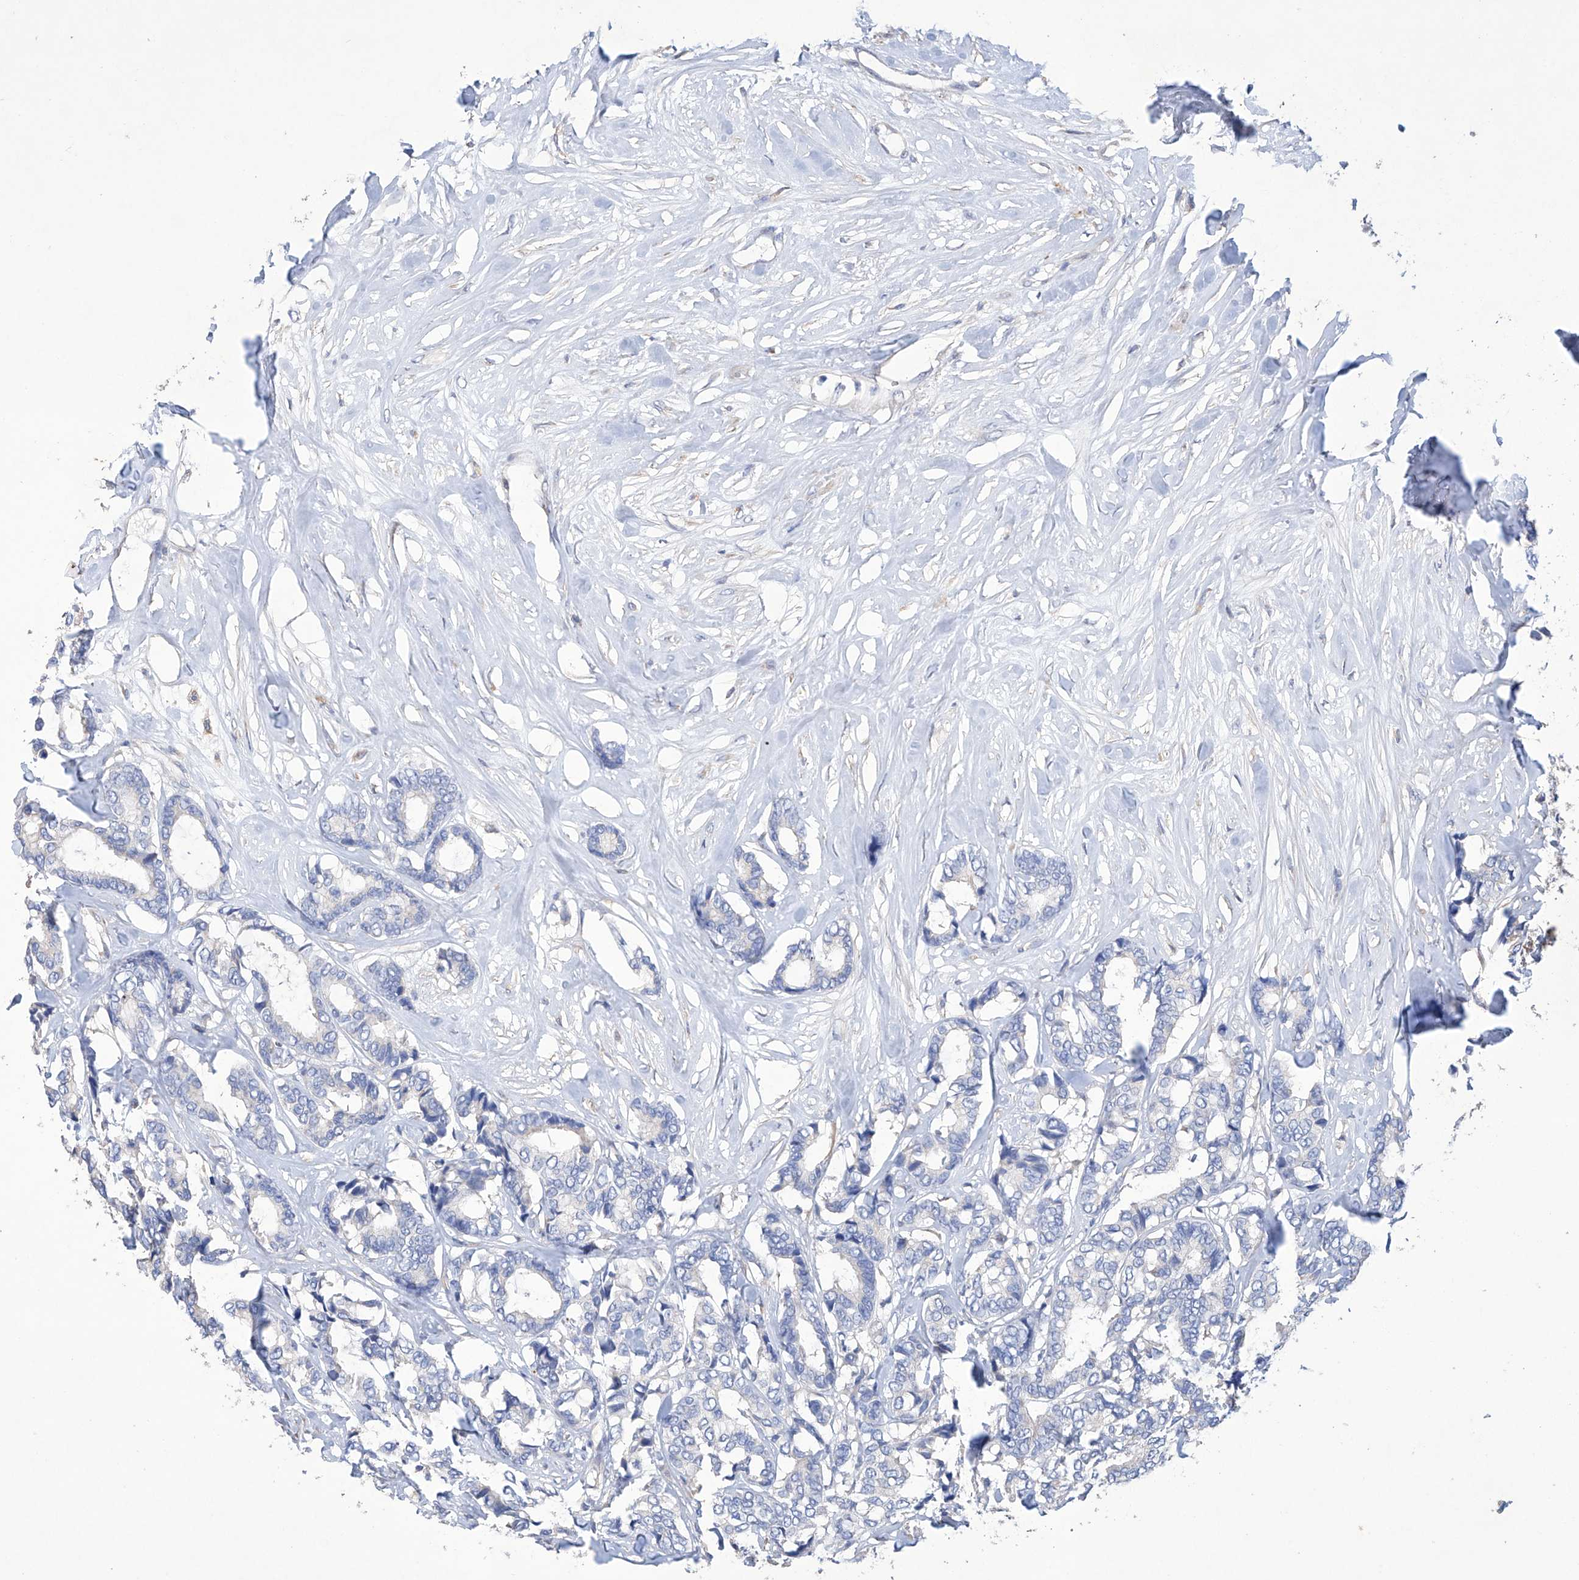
{"staining": {"intensity": "negative", "quantity": "none", "location": "none"}, "tissue": "breast cancer", "cell_type": "Tumor cells", "image_type": "cancer", "snomed": [{"axis": "morphology", "description": "Duct carcinoma"}, {"axis": "topography", "description": "Breast"}], "caption": "Protein analysis of breast cancer shows no significant expression in tumor cells.", "gene": "AFG1L", "patient": {"sex": "female", "age": 87}}